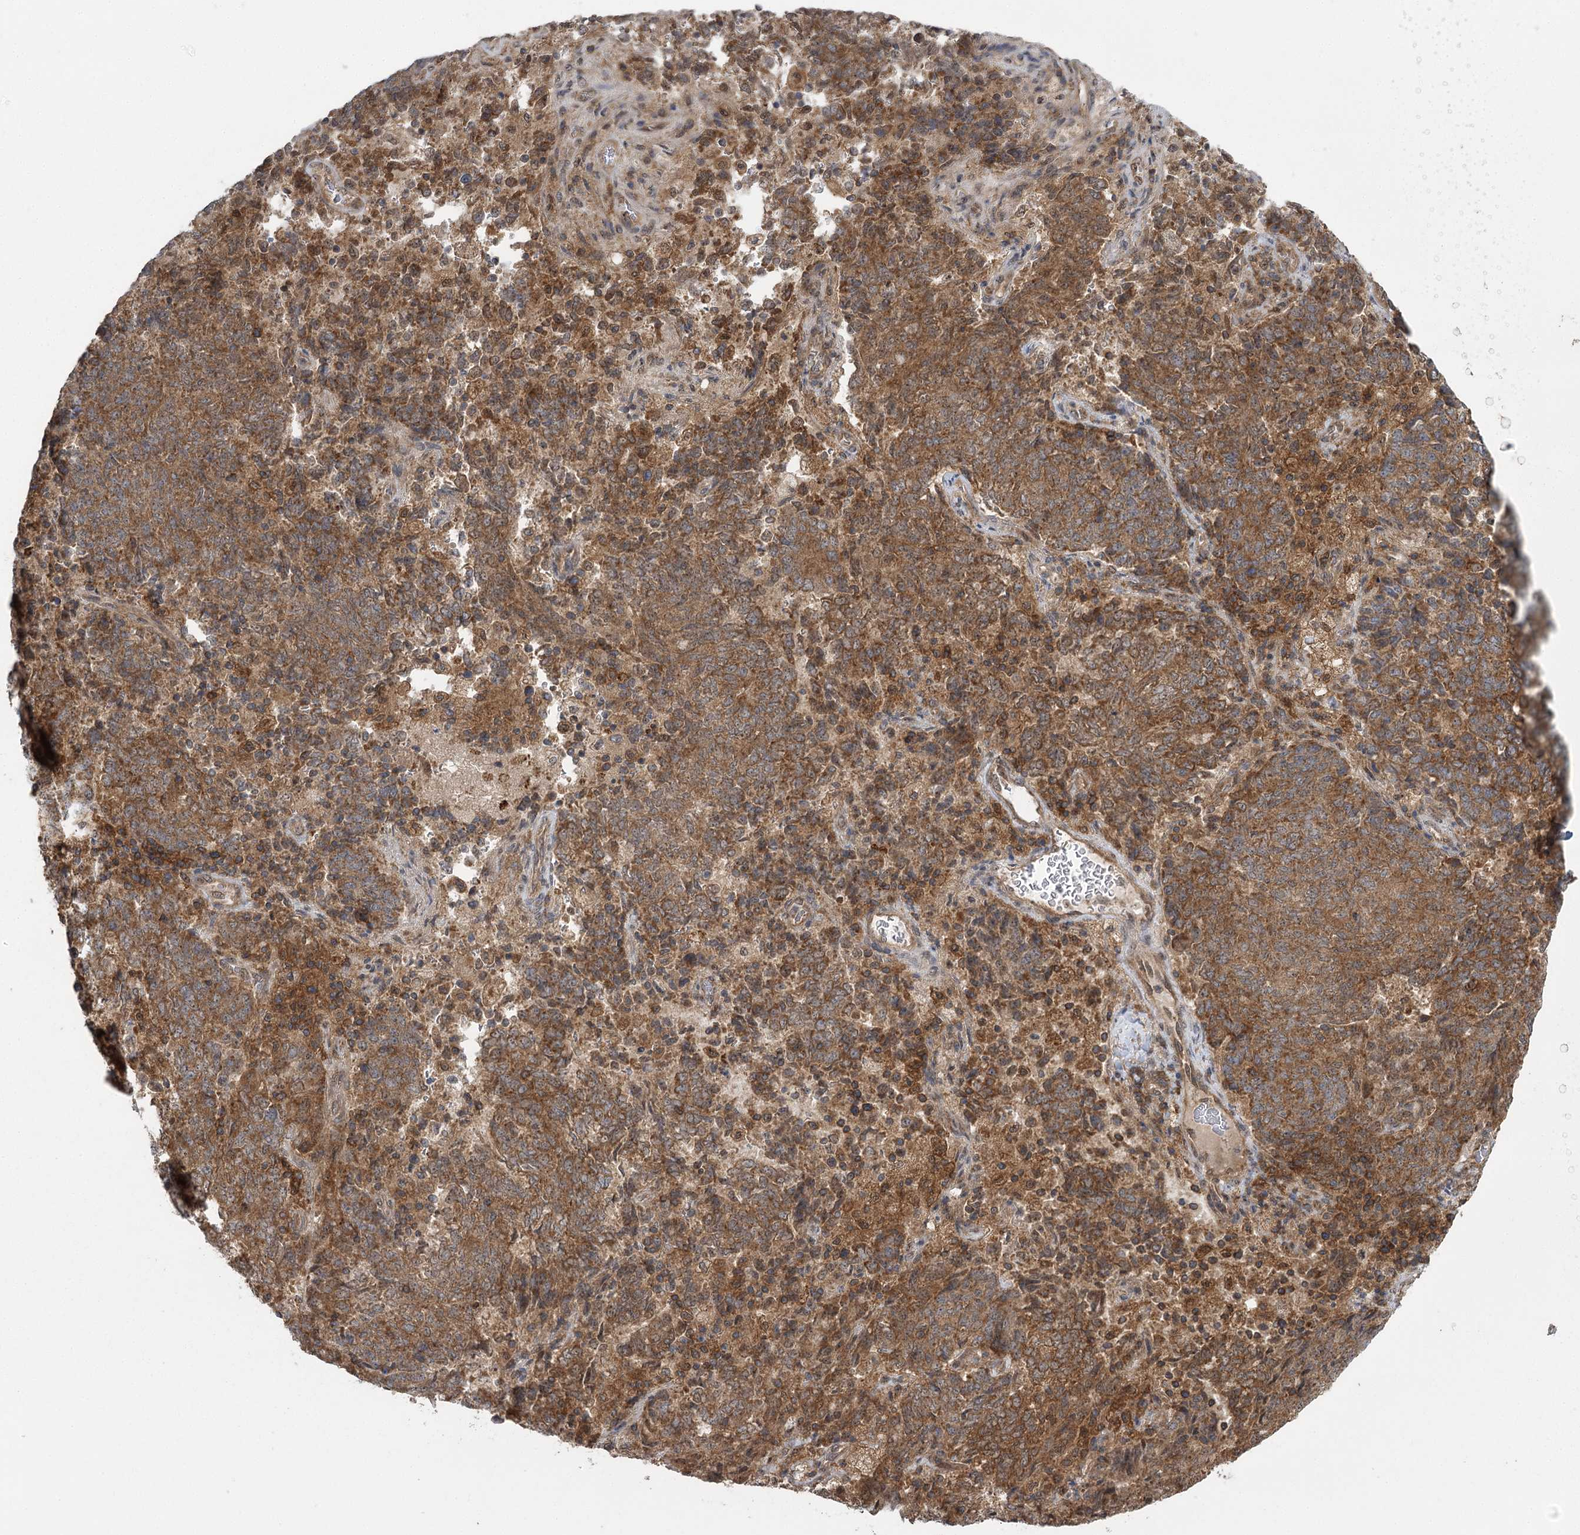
{"staining": {"intensity": "moderate", "quantity": ">75%", "location": "cytoplasmic/membranous"}, "tissue": "endometrial cancer", "cell_type": "Tumor cells", "image_type": "cancer", "snomed": [{"axis": "morphology", "description": "Adenocarcinoma, NOS"}, {"axis": "topography", "description": "Endometrium"}], "caption": "This image exhibits endometrial cancer (adenocarcinoma) stained with IHC to label a protein in brown. The cytoplasmic/membranous of tumor cells show moderate positivity for the protein. Nuclei are counter-stained blue.", "gene": "C12orf4", "patient": {"sex": "female", "age": 80}}